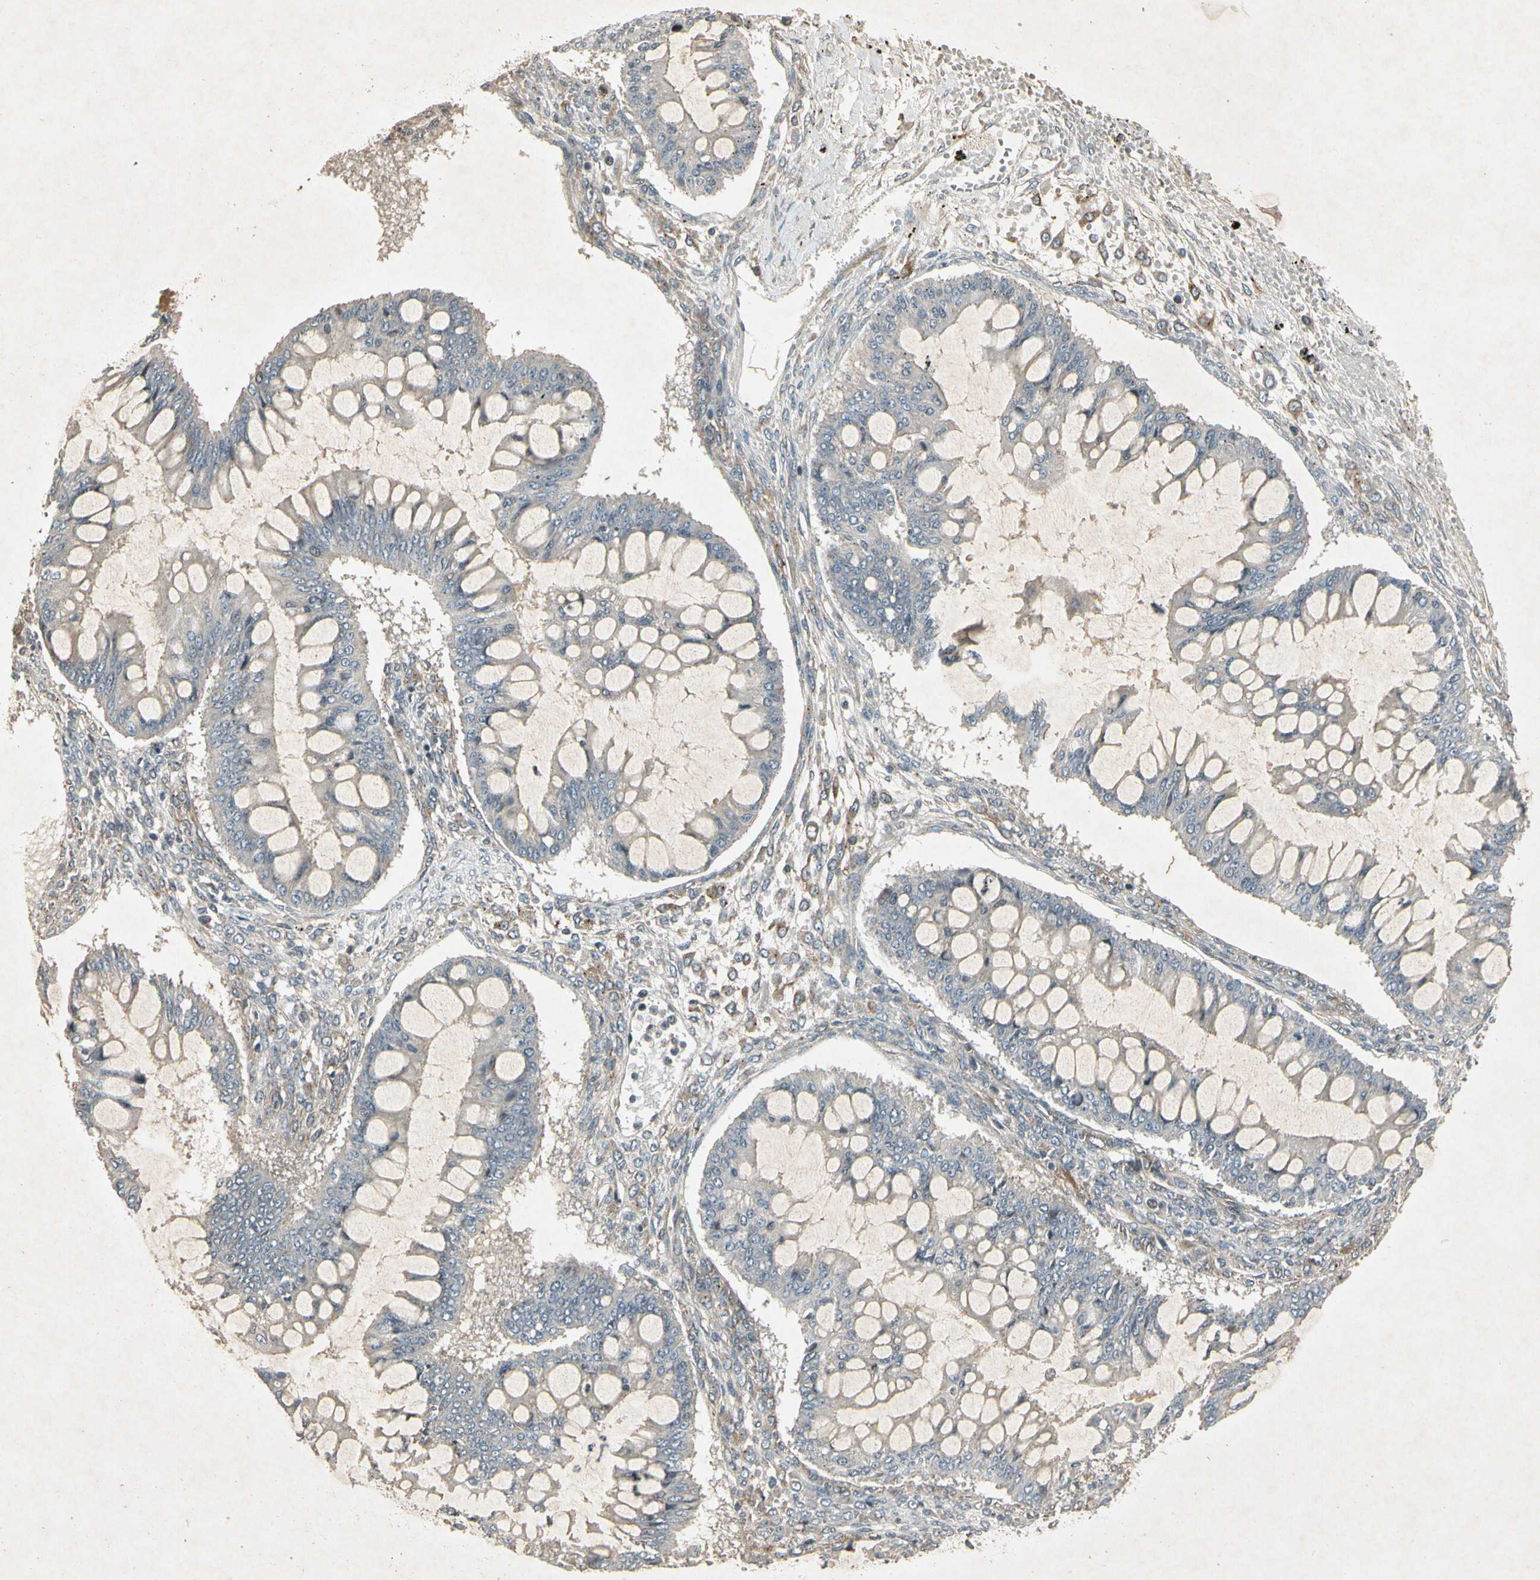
{"staining": {"intensity": "negative", "quantity": "none", "location": "none"}, "tissue": "ovarian cancer", "cell_type": "Tumor cells", "image_type": "cancer", "snomed": [{"axis": "morphology", "description": "Cystadenocarcinoma, mucinous, NOS"}, {"axis": "topography", "description": "Ovary"}], "caption": "The histopathology image displays no significant expression in tumor cells of ovarian mucinous cystadenocarcinoma. (DAB immunohistochemistry (IHC), high magnification).", "gene": "TEK", "patient": {"sex": "female", "age": 73}}